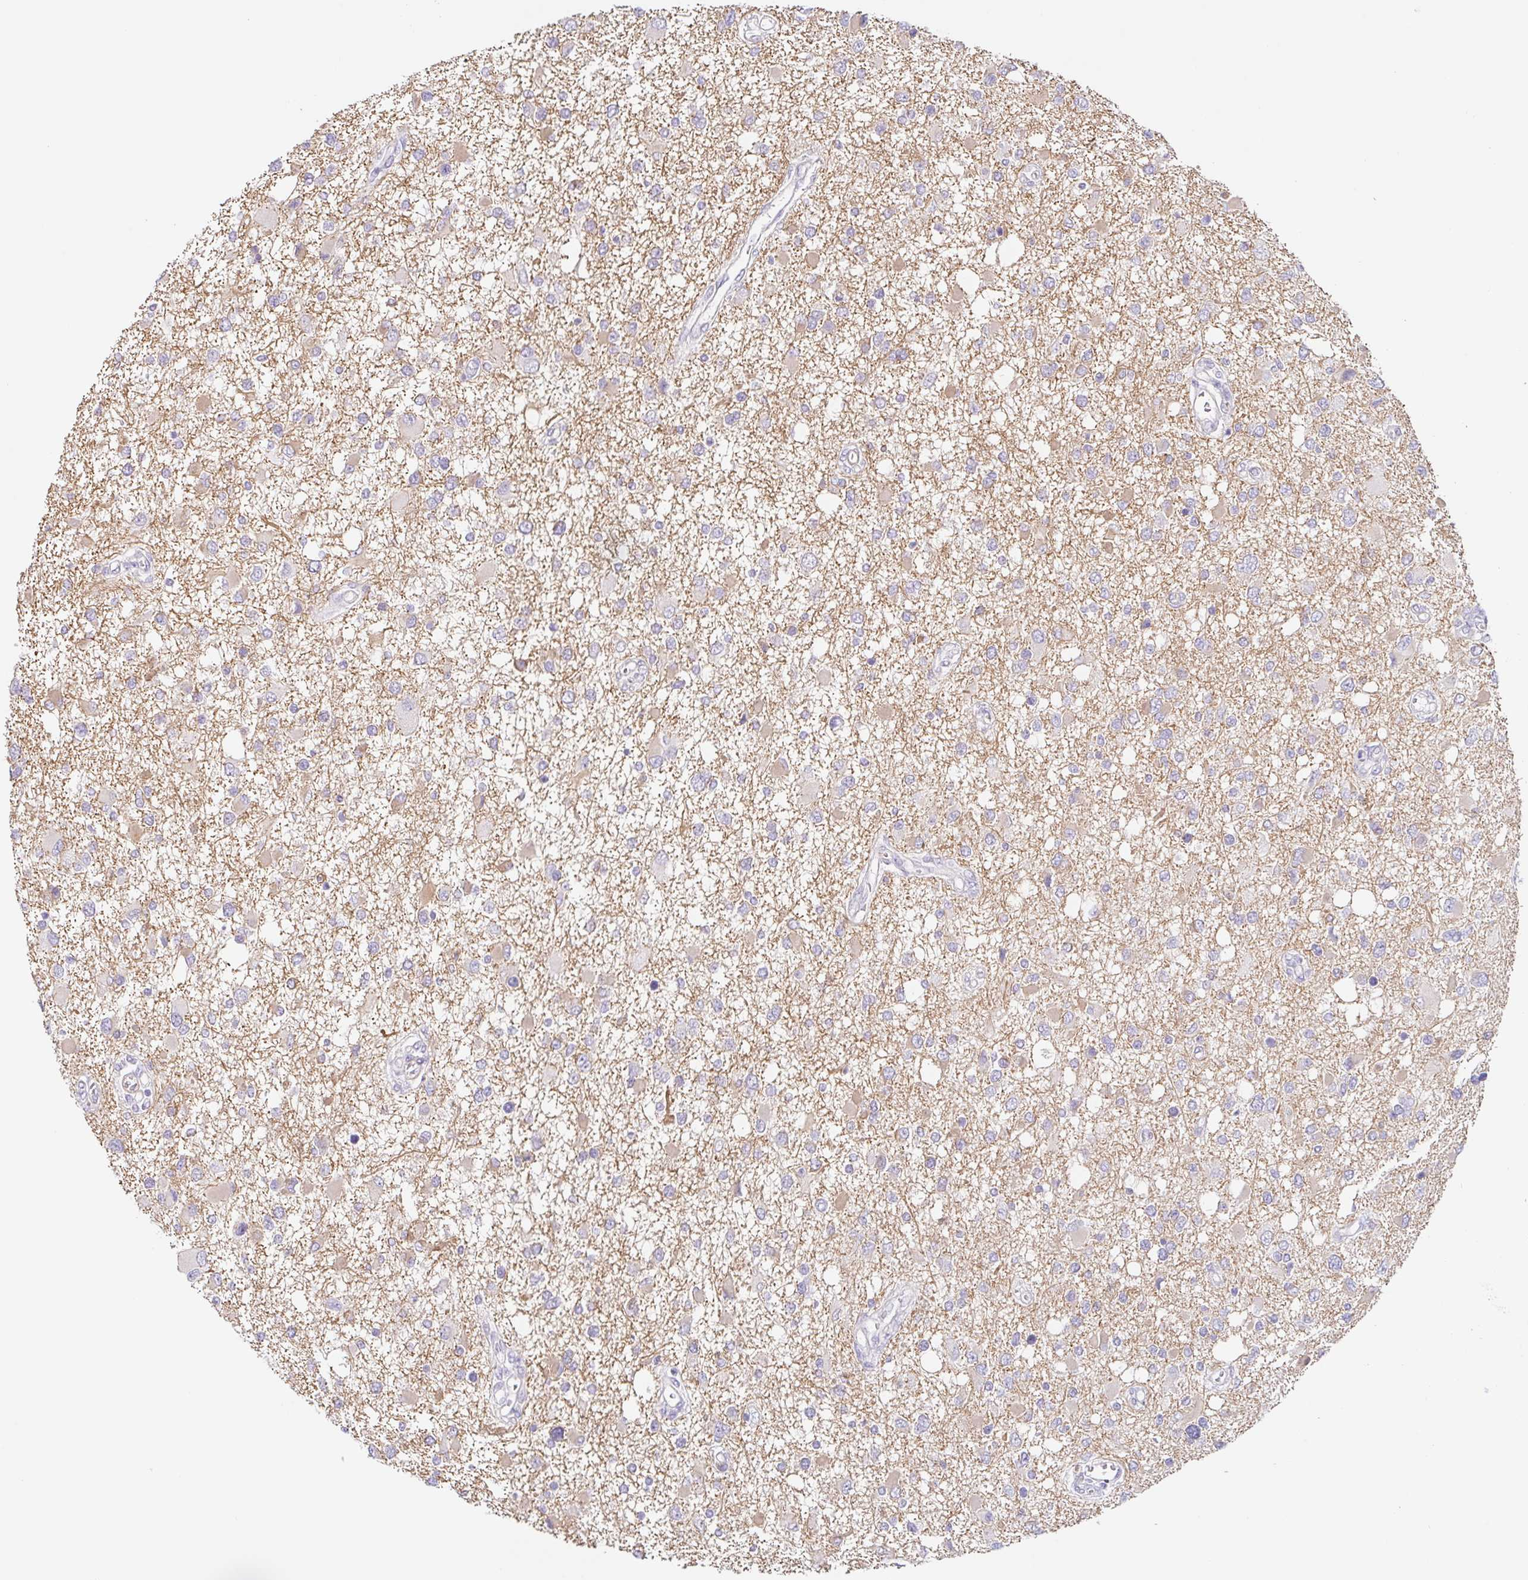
{"staining": {"intensity": "negative", "quantity": "none", "location": "none"}, "tissue": "glioma", "cell_type": "Tumor cells", "image_type": "cancer", "snomed": [{"axis": "morphology", "description": "Glioma, malignant, High grade"}, {"axis": "topography", "description": "Brain"}], "caption": "This is an IHC photomicrograph of malignant glioma (high-grade). There is no expression in tumor cells.", "gene": "DCAF17", "patient": {"sex": "male", "age": 53}}